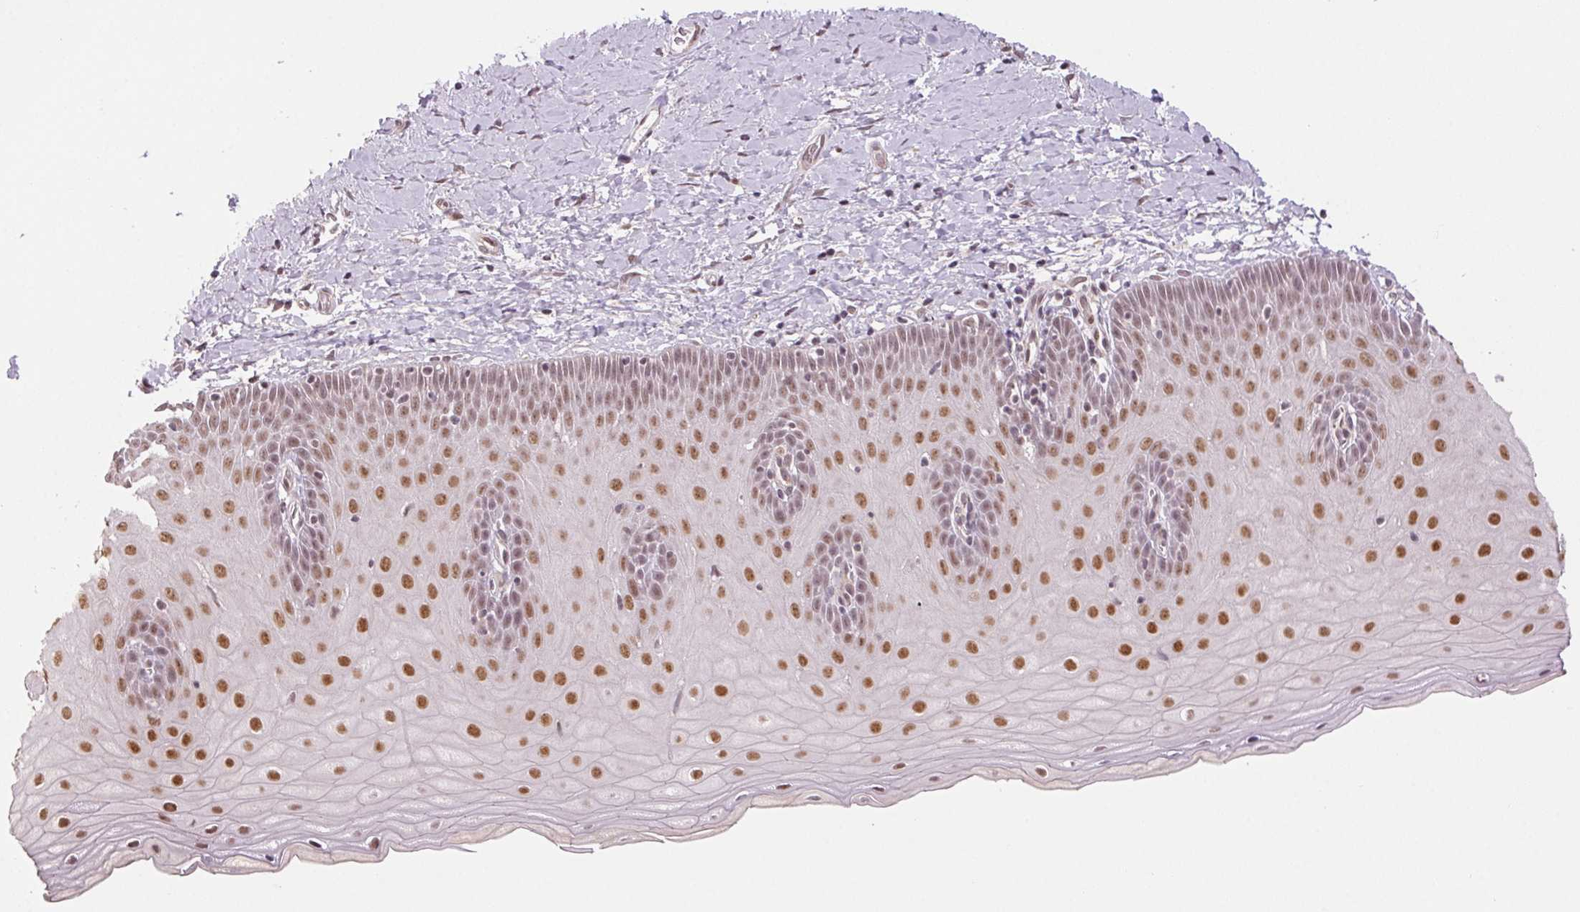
{"staining": {"intensity": "weak", "quantity": ">75%", "location": "cytoplasmic/membranous,nuclear"}, "tissue": "cervix", "cell_type": "Glandular cells", "image_type": "normal", "snomed": [{"axis": "morphology", "description": "Normal tissue, NOS"}, {"axis": "topography", "description": "Cervix"}], "caption": "Immunohistochemistry histopathology image of normal cervix stained for a protein (brown), which shows low levels of weak cytoplasmic/membranous,nuclear positivity in approximately >75% of glandular cells.", "gene": "GRHL3", "patient": {"sex": "female", "age": 37}}